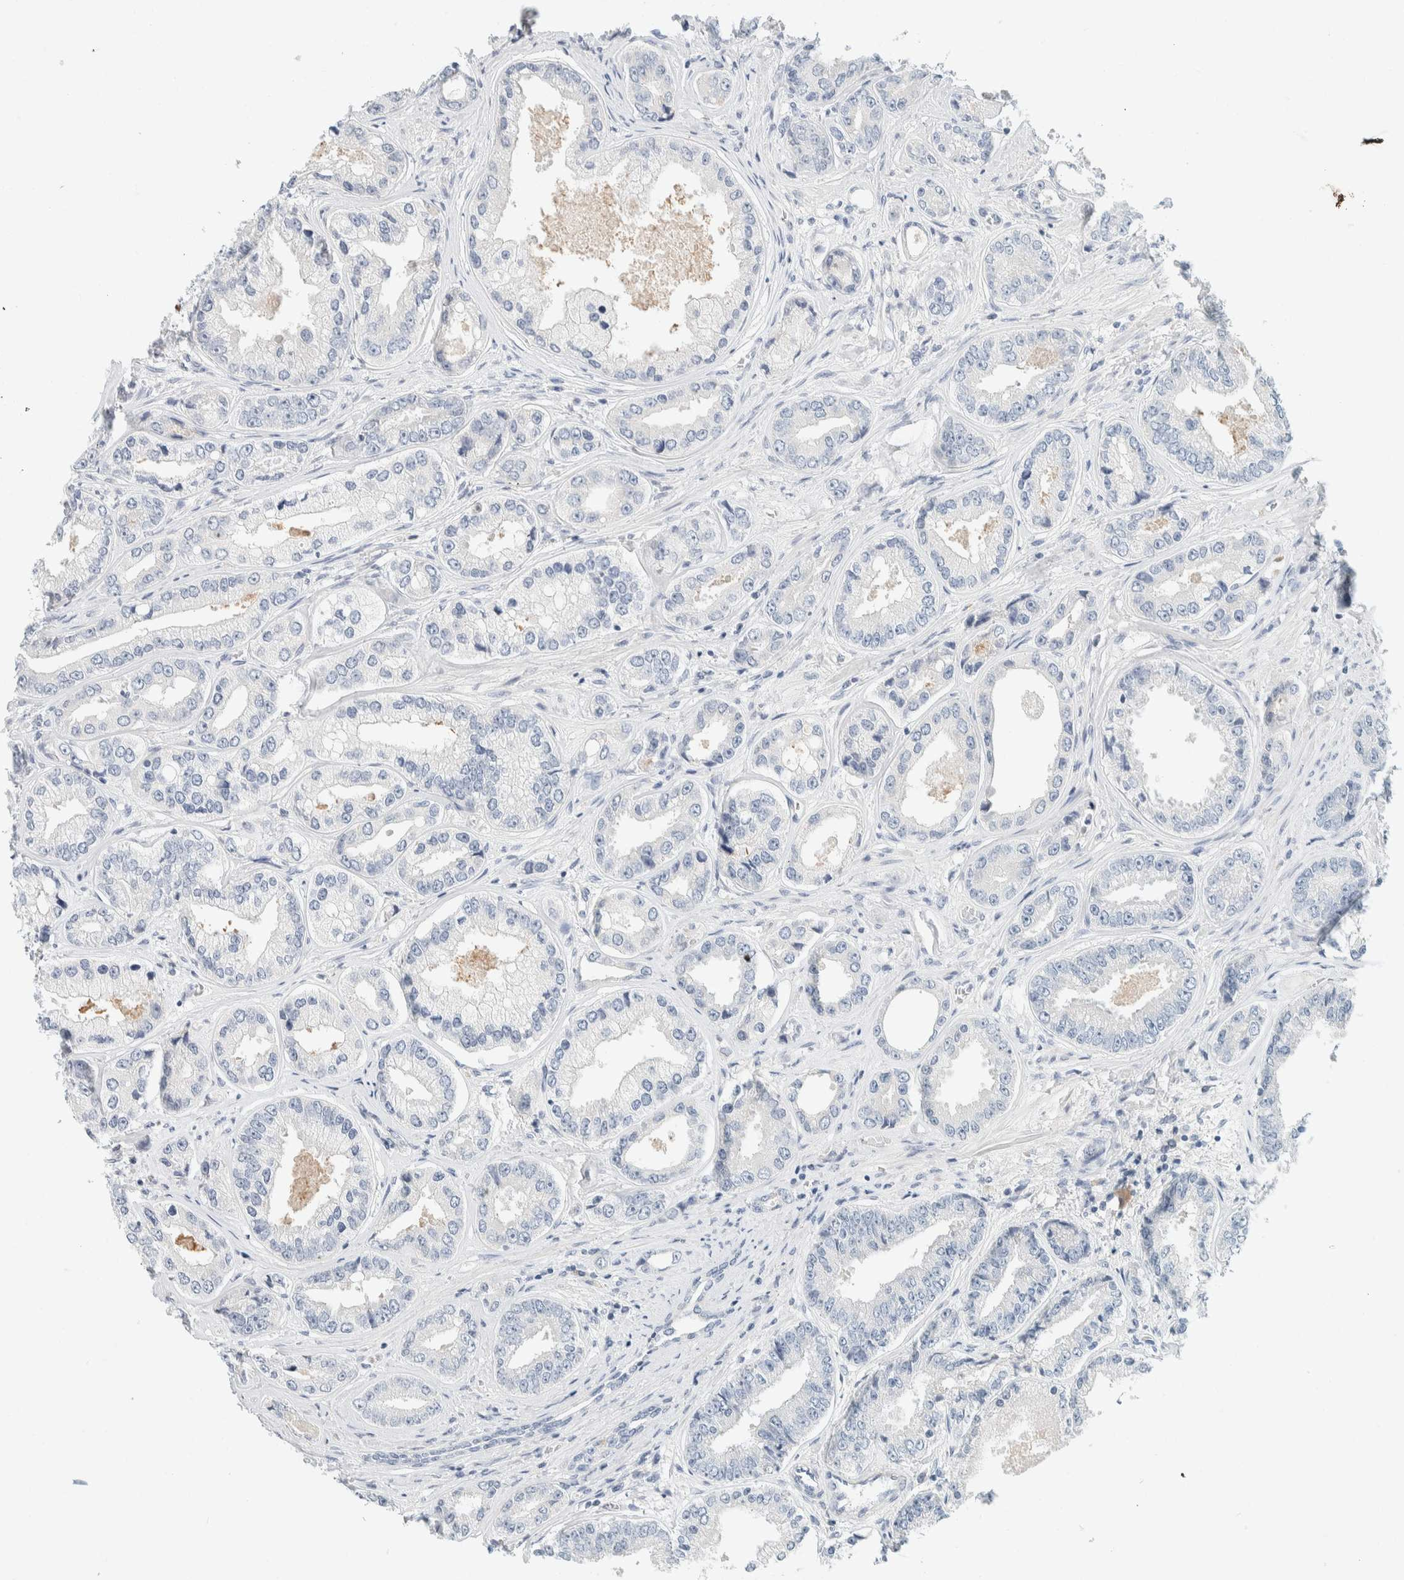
{"staining": {"intensity": "negative", "quantity": "none", "location": "none"}, "tissue": "prostate cancer", "cell_type": "Tumor cells", "image_type": "cancer", "snomed": [{"axis": "morphology", "description": "Adenocarcinoma, High grade"}, {"axis": "topography", "description": "Prostate"}], "caption": "IHC photomicrograph of adenocarcinoma (high-grade) (prostate) stained for a protein (brown), which shows no positivity in tumor cells. Brightfield microscopy of immunohistochemistry stained with DAB (3,3'-diaminobenzidine) (brown) and hematoxylin (blue), captured at high magnification.", "gene": "ALOX12B", "patient": {"sex": "male", "age": 61}}